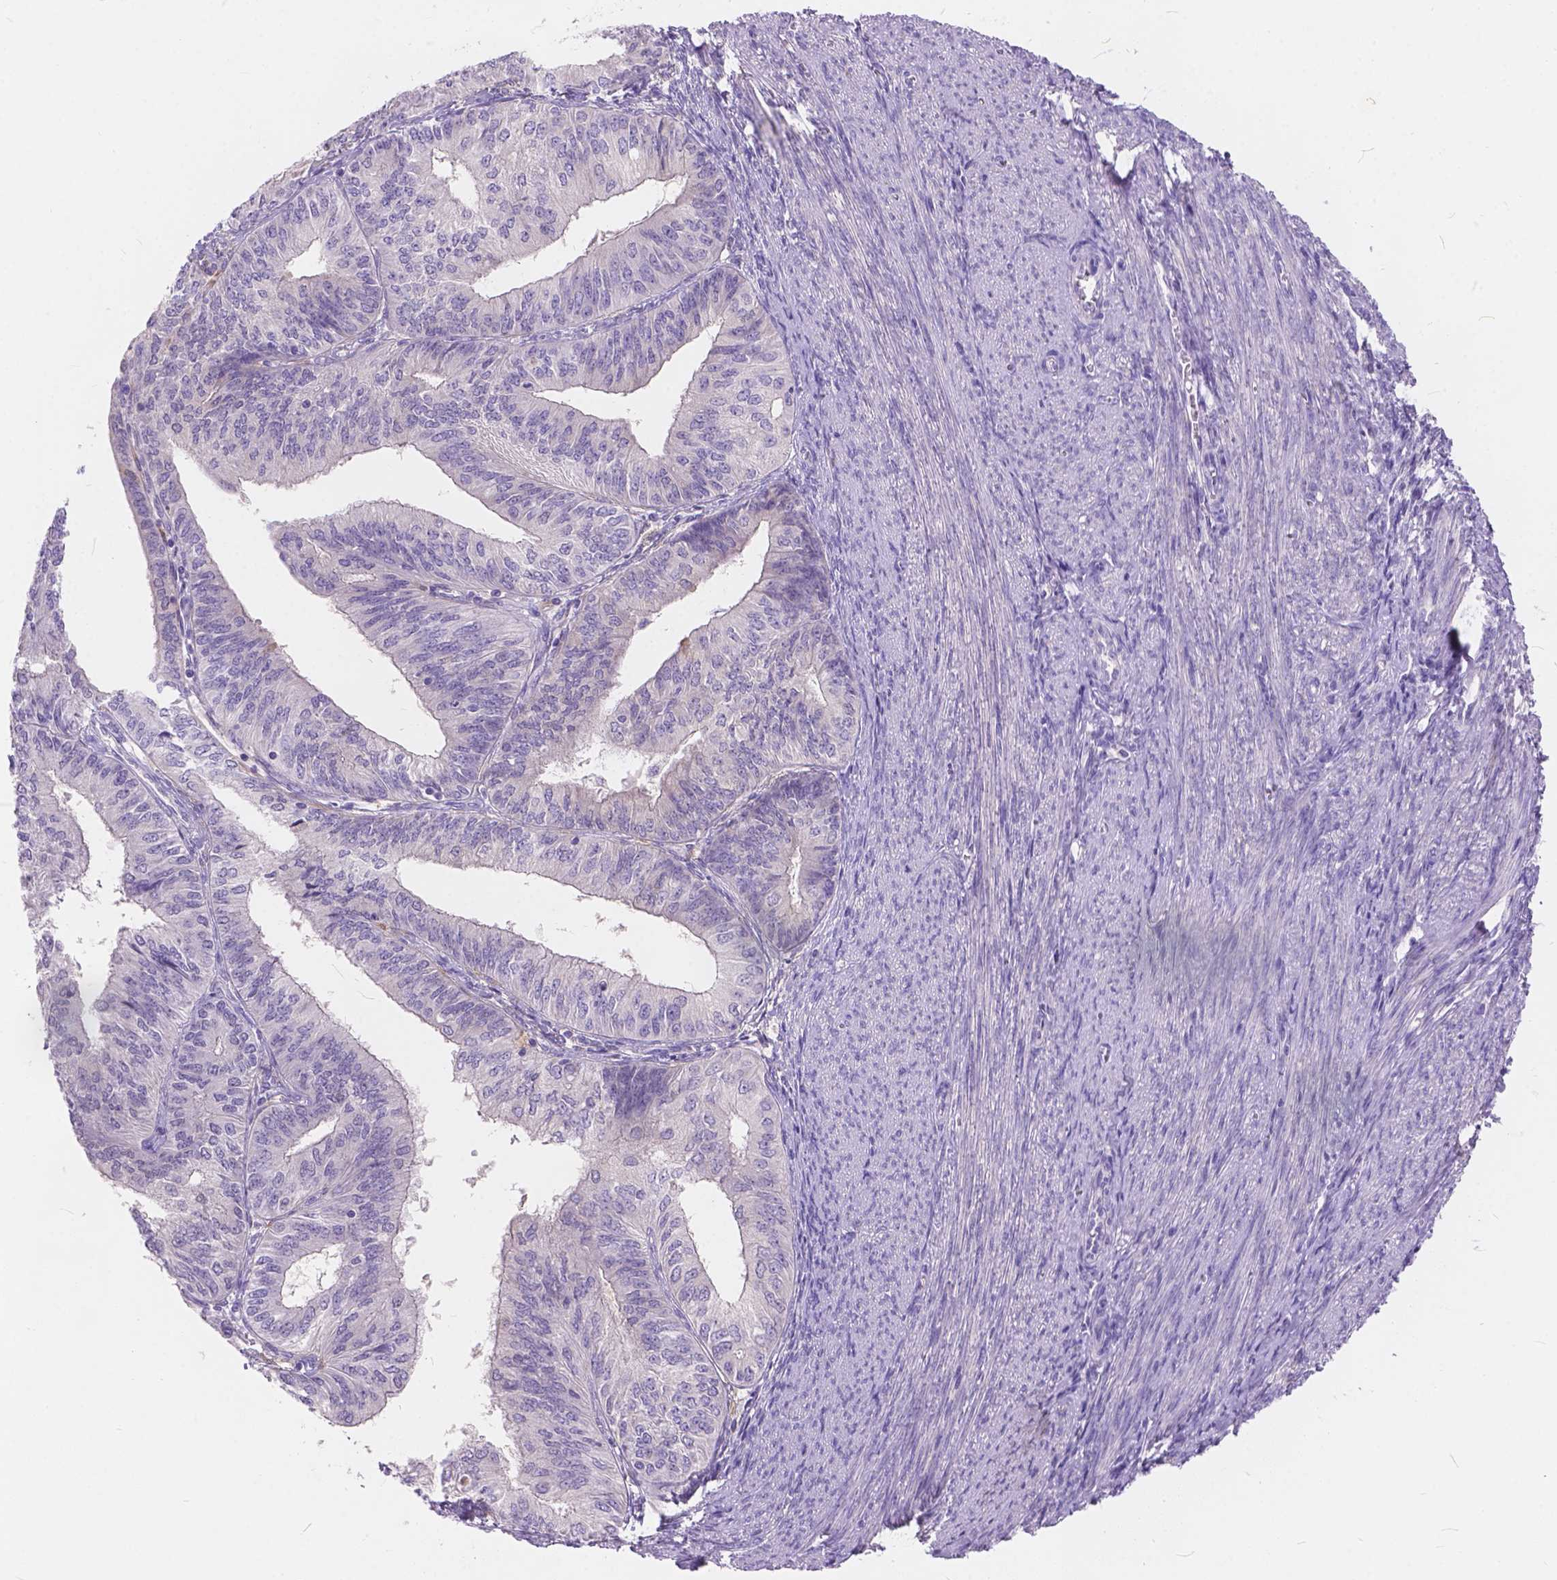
{"staining": {"intensity": "negative", "quantity": "none", "location": "none"}, "tissue": "endometrial cancer", "cell_type": "Tumor cells", "image_type": "cancer", "snomed": [{"axis": "morphology", "description": "Adenocarcinoma, NOS"}, {"axis": "topography", "description": "Endometrium"}], "caption": "There is no significant expression in tumor cells of endometrial adenocarcinoma.", "gene": "PEX11G", "patient": {"sex": "female", "age": 58}}